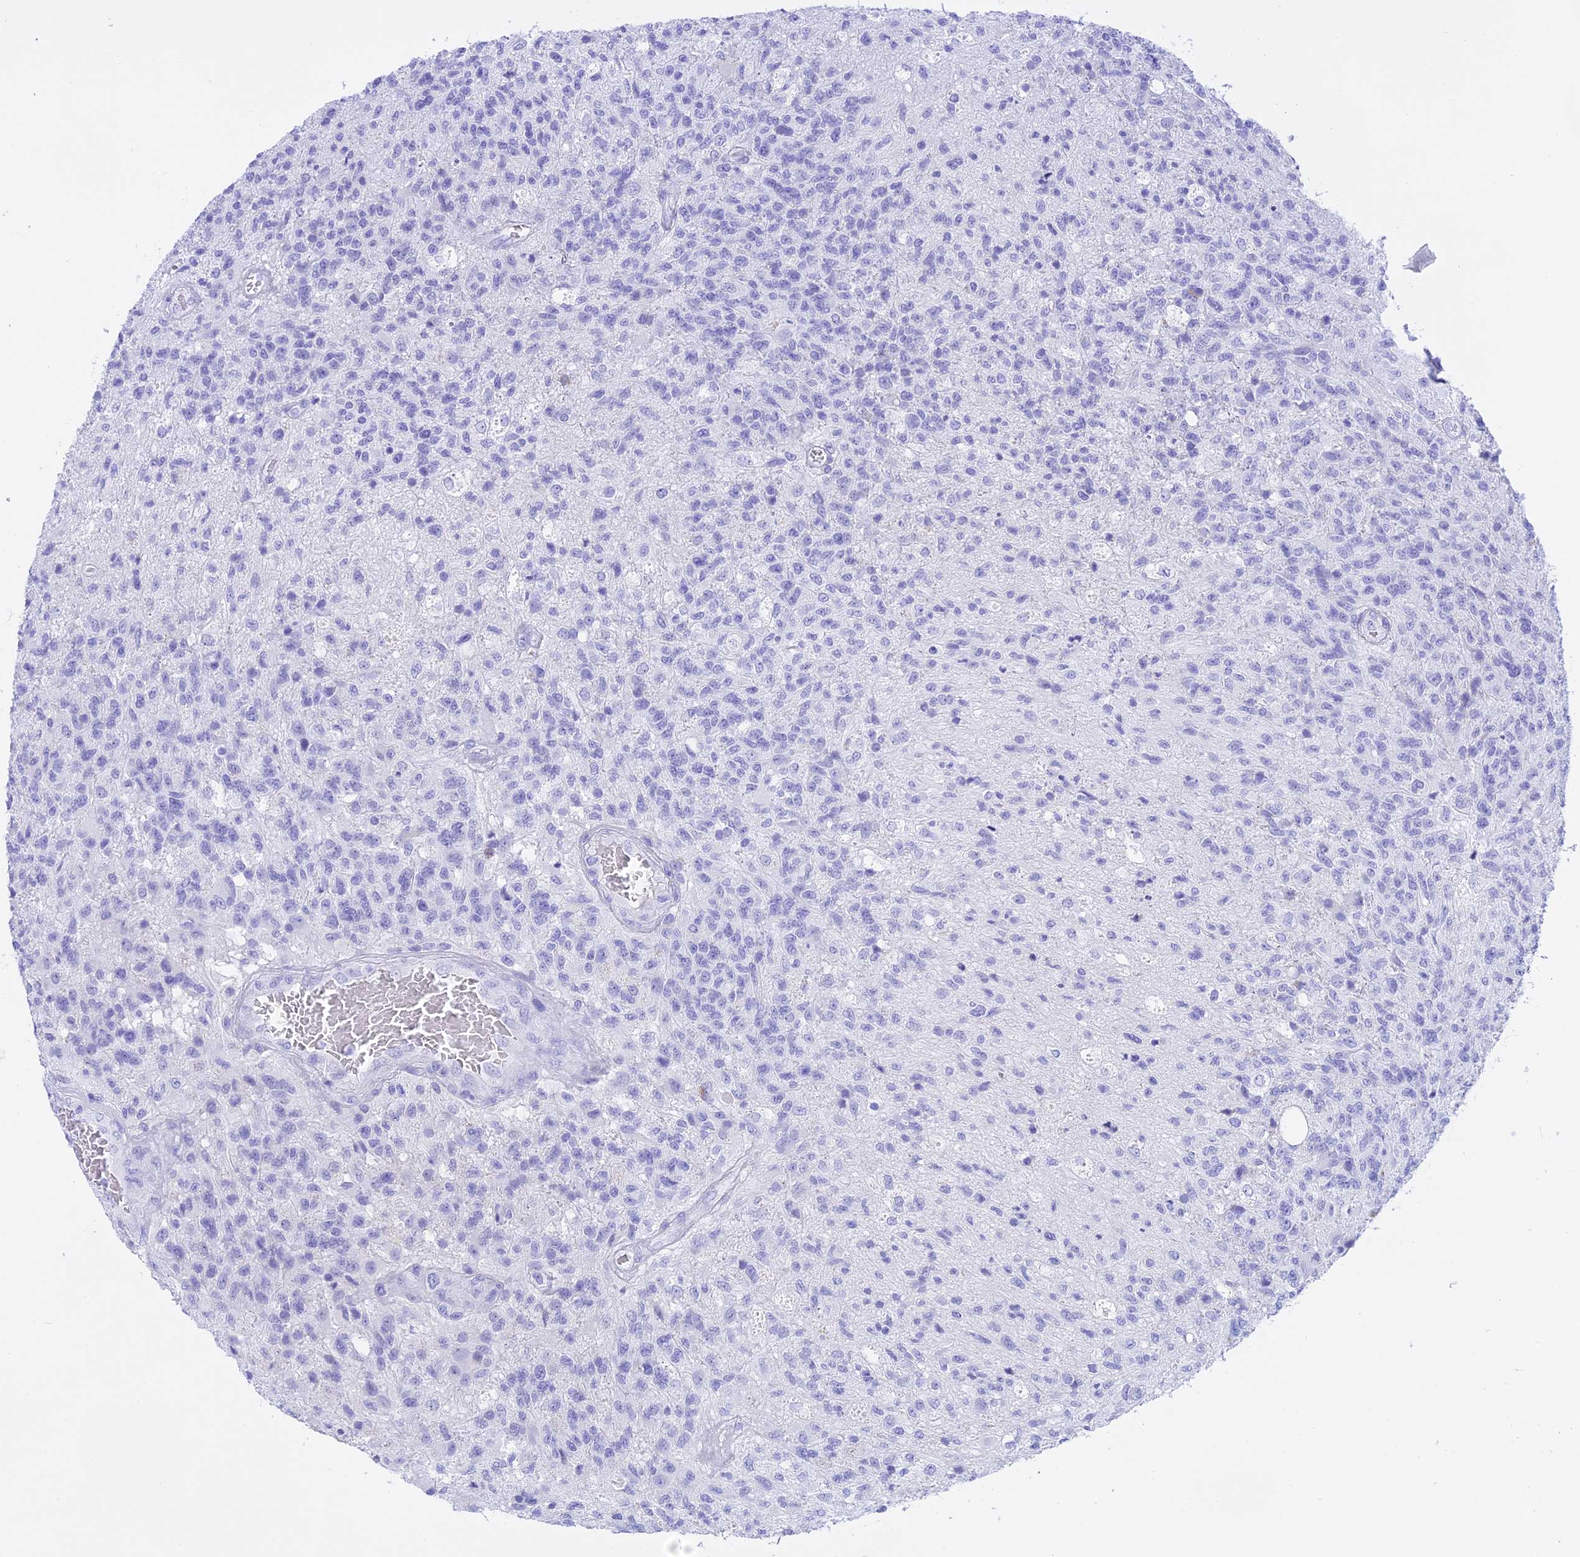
{"staining": {"intensity": "negative", "quantity": "none", "location": "none"}, "tissue": "glioma", "cell_type": "Tumor cells", "image_type": "cancer", "snomed": [{"axis": "morphology", "description": "Glioma, malignant, High grade"}, {"axis": "topography", "description": "Brain"}], "caption": "This is an immunohistochemistry image of human malignant glioma (high-grade). There is no staining in tumor cells.", "gene": "ISCA1", "patient": {"sex": "male", "age": 56}}